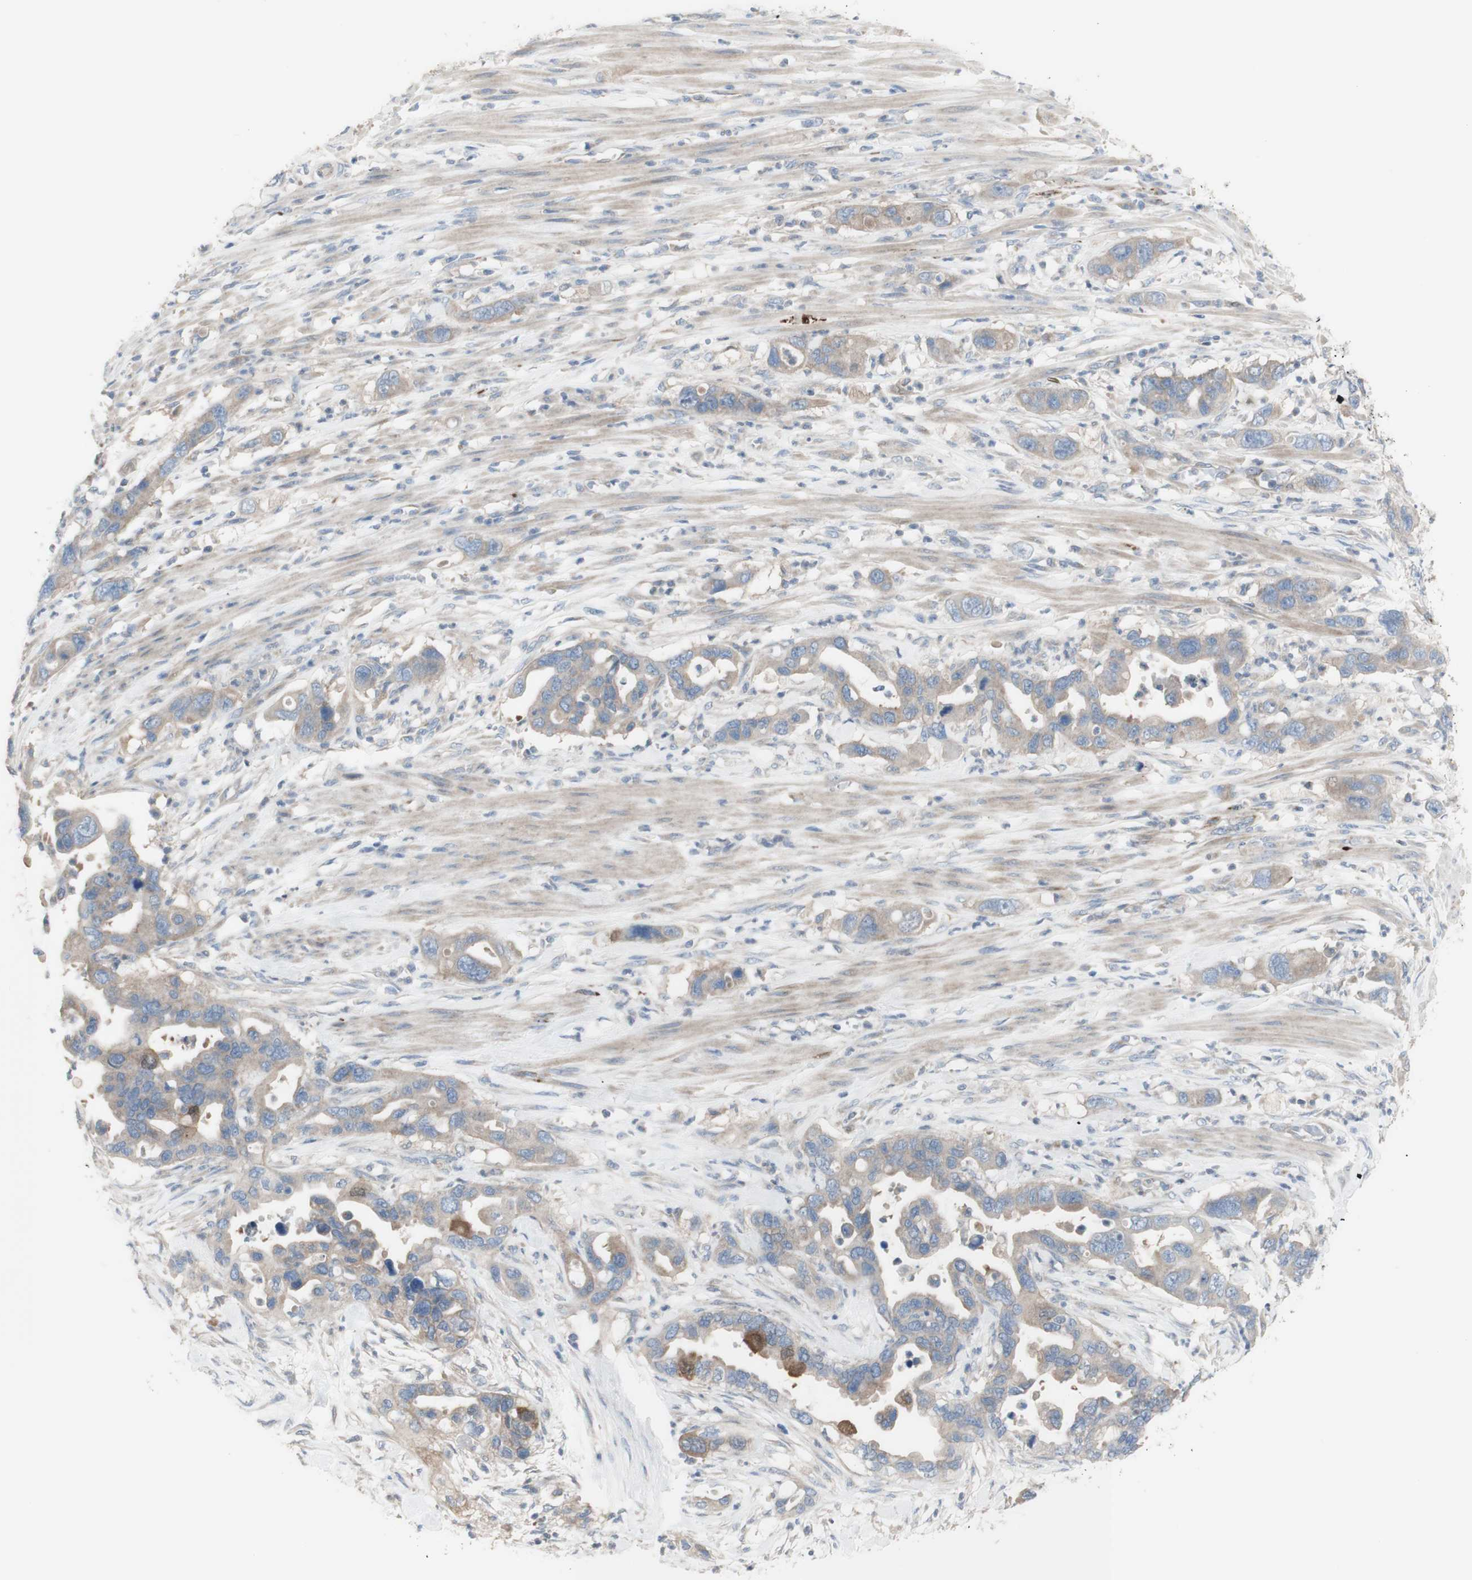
{"staining": {"intensity": "moderate", "quantity": "<25%", "location": "cytoplasmic/membranous"}, "tissue": "pancreatic cancer", "cell_type": "Tumor cells", "image_type": "cancer", "snomed": [{"axis": "morphology", "description": "Adenocarcinoma, NOS"}, {"axis": "topography", "description": "Pancreas"}], "caption": "This is a histology image of immunohistochemistry staining of adenocarcinoma (pancreatic), which shows moderate expression in the cytoplasmic/membranous of tumor cells.", "gene": "C3orf52", "patient": {"sex": "female", "age": 71}}